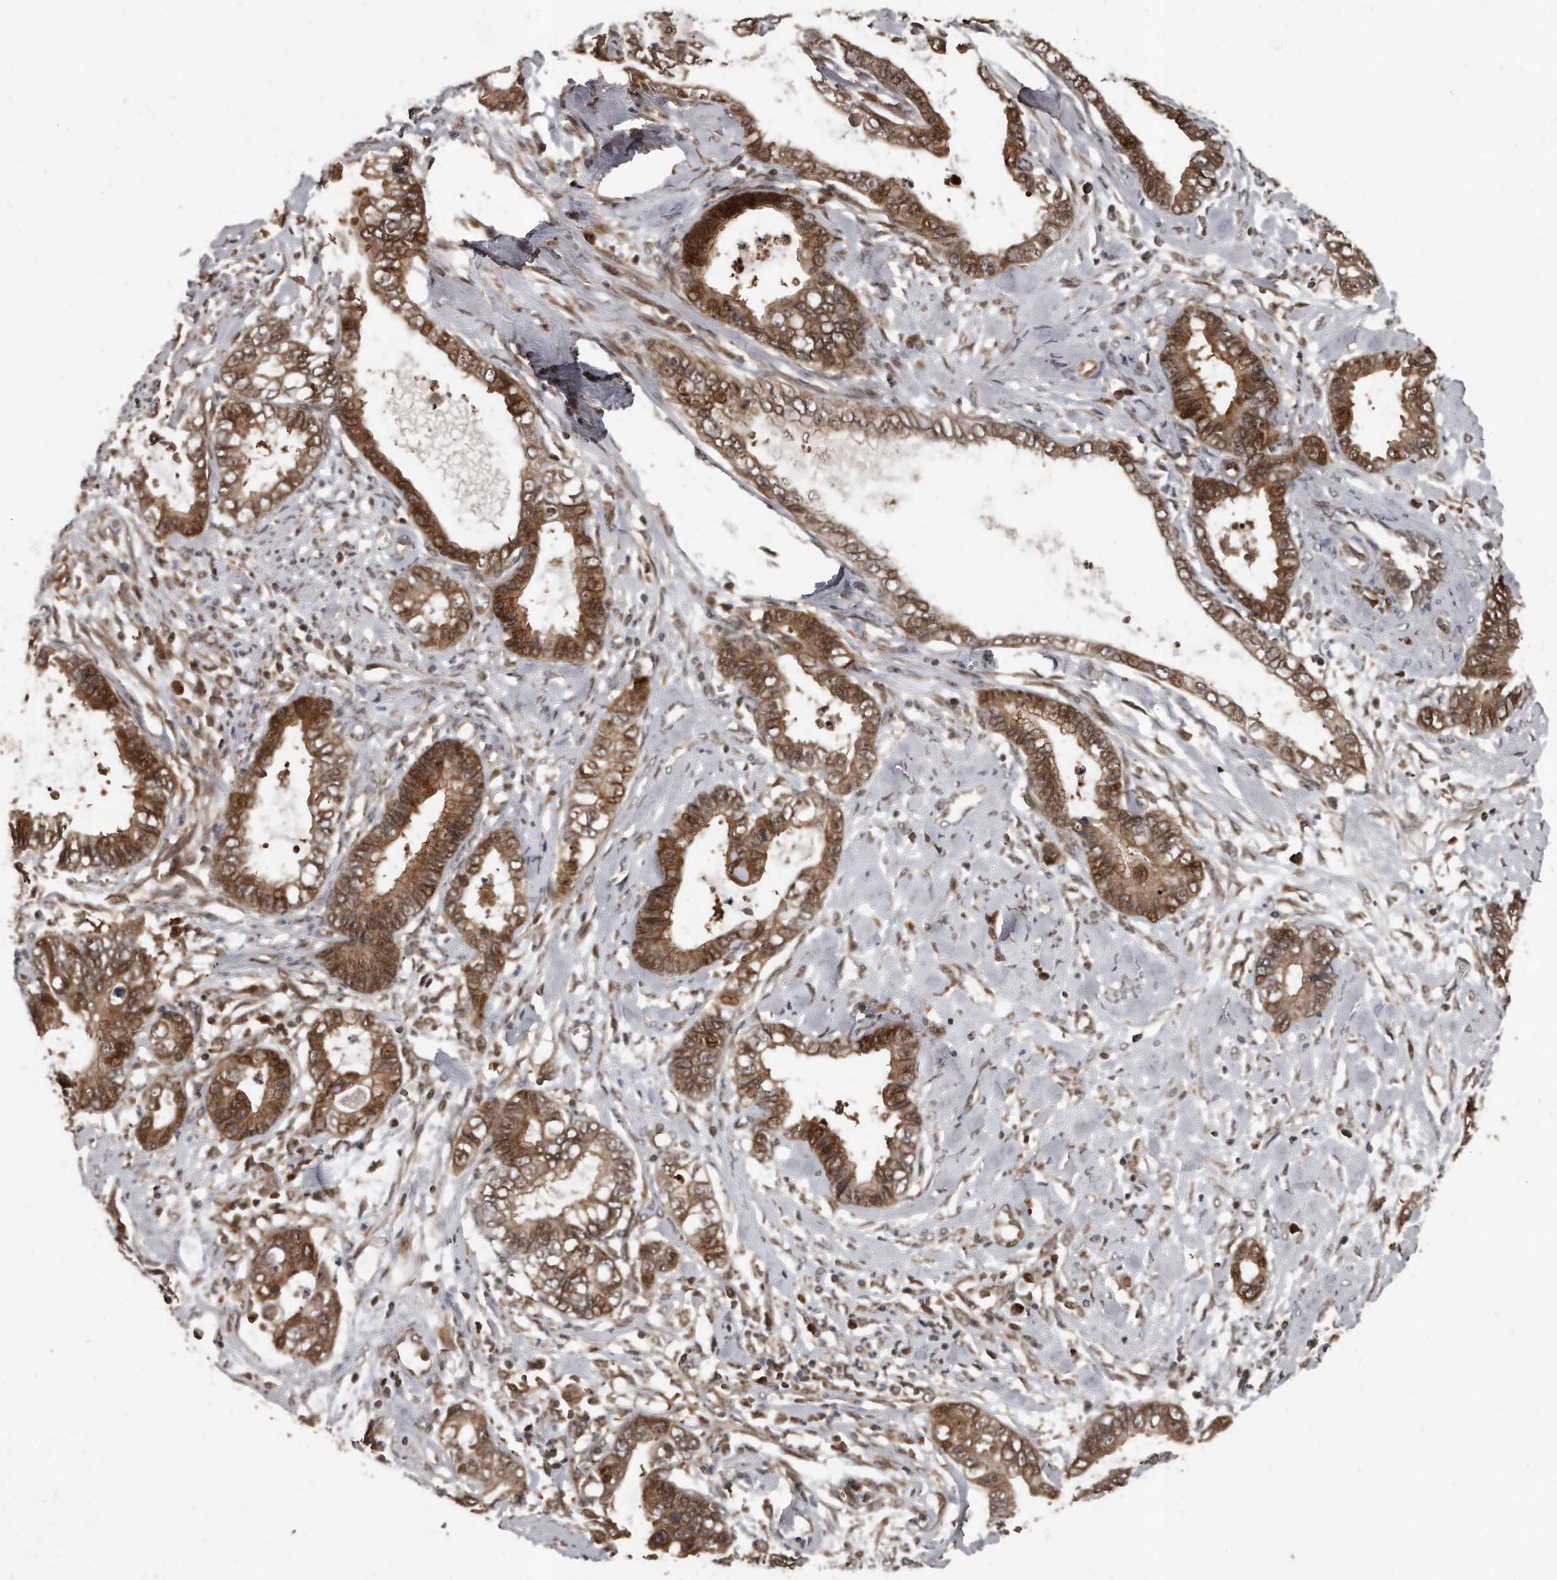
{"staining": {"intensity": "strong", "quantity": ">75%", "location": "cytoplasmic/membranous,nuclear"}, "tissue": "cervical cancer", "cell_type": "Tumor cells", "image_type": "cancer", "snomed": [{"axis": "morphology", "description": "Adenocarcinoma, NOS"}, {"axis": "topography", "description": "Cervix"}], "caption": "Human cervical cancer stained for a protein (brown) reveals strong cytoplasmic/membranous and nuclear positive expression in about >75% of tumor cells.", "gene": "GCH1", "patient": {"sex": "female", "age": 44}}